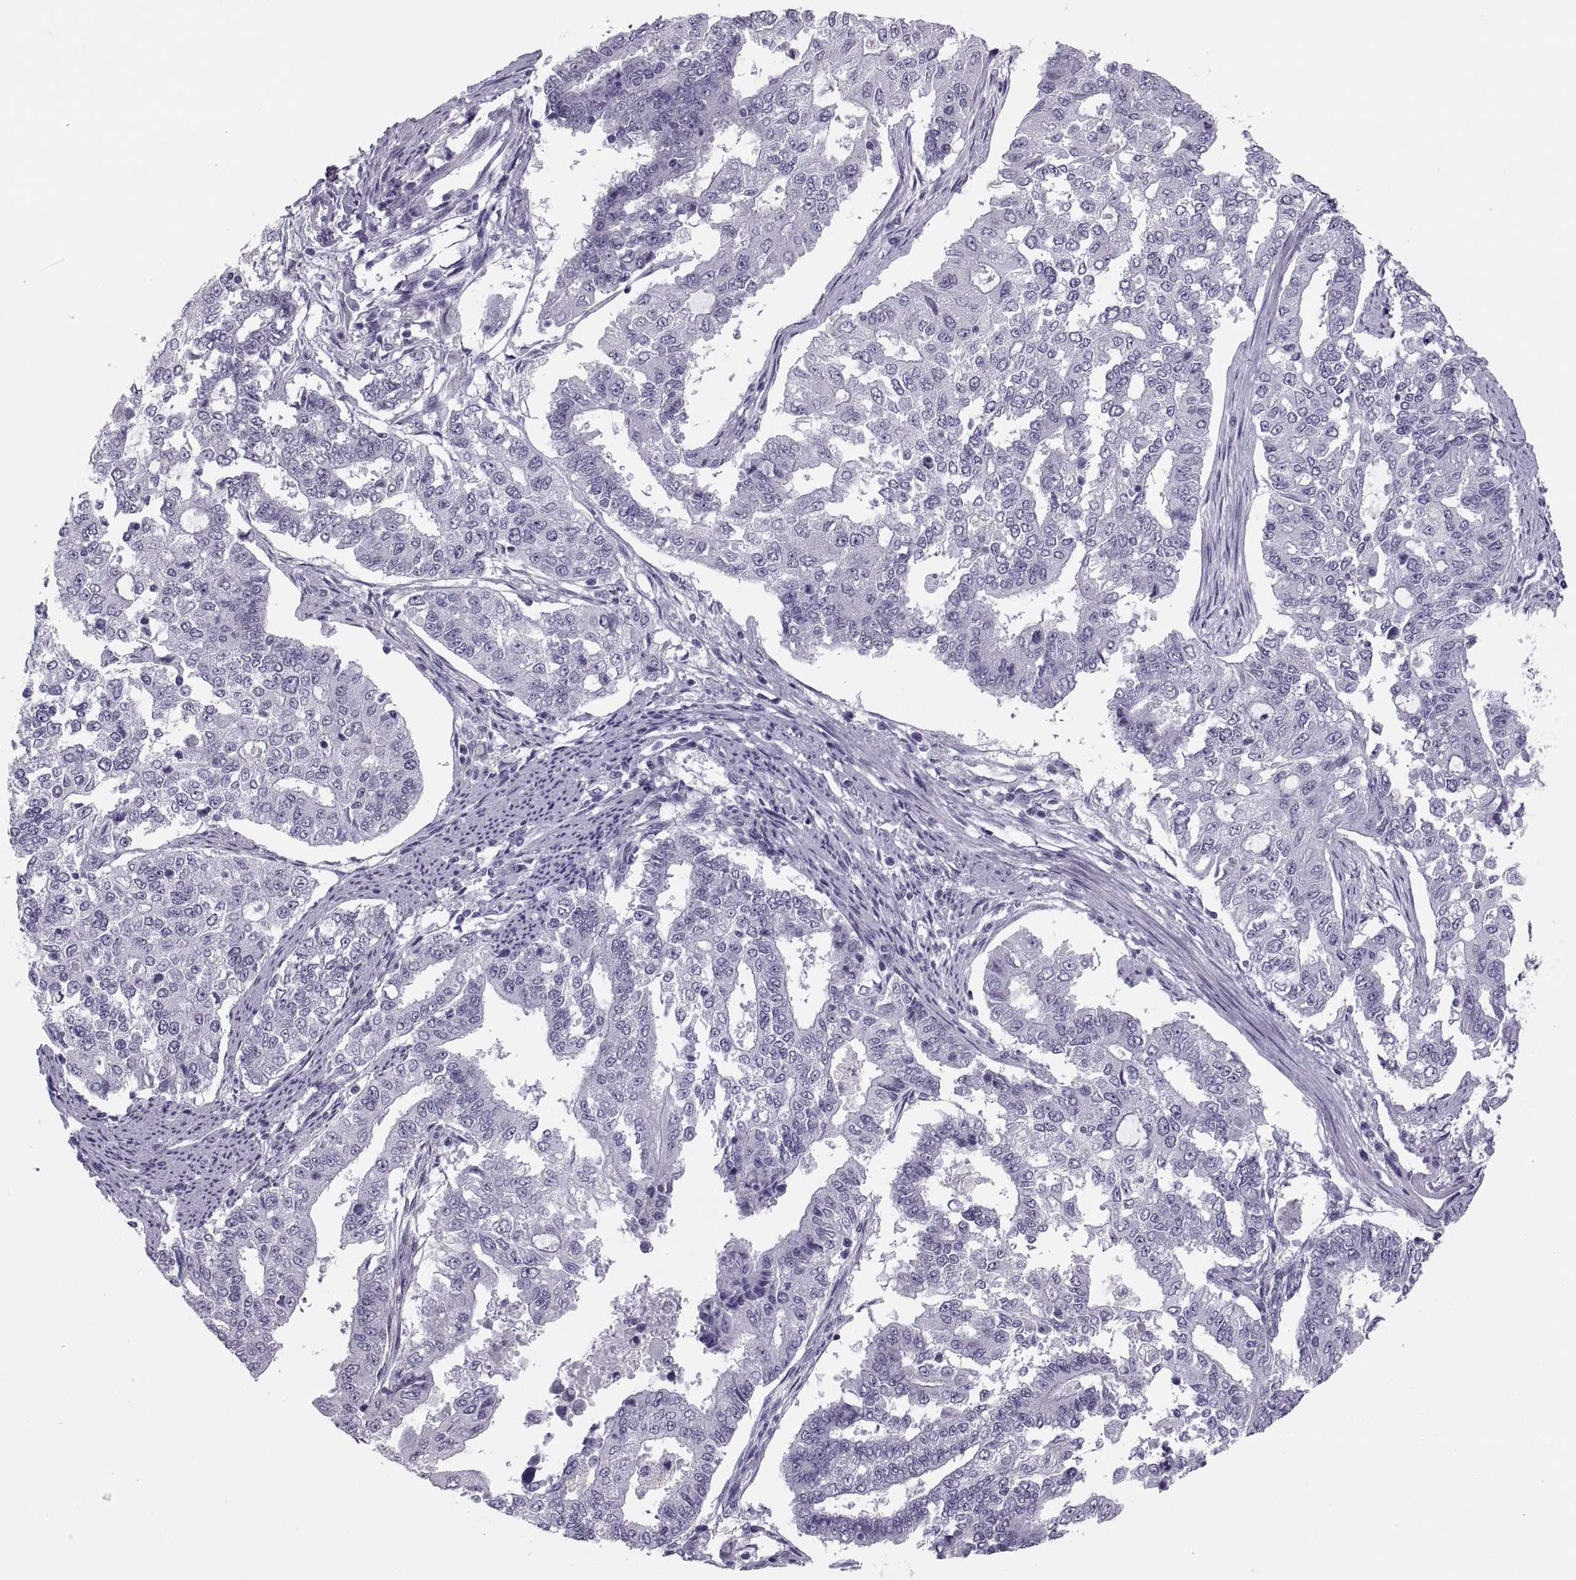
{"staining": {"intensity": "negative", "quantity": "none", "location": "none"}, "tissue": "endometrial cancer", "cell_type": "Tumor cells", "image_type": "cancer", "snomed": [{"axis": "morphology", "description": "Adenocarcinoma, NOS"}, {"axis": "topography", "description": "Uterus"}], "caption": "DAB (3,3'-diaminobenzidine) immunohistochemical staining of human endometrial adenocarcinoma demonstrates no significant staining in tumor cells.", "gene": "C3orf22", "patient": {"sex": "female", "age": 59}}